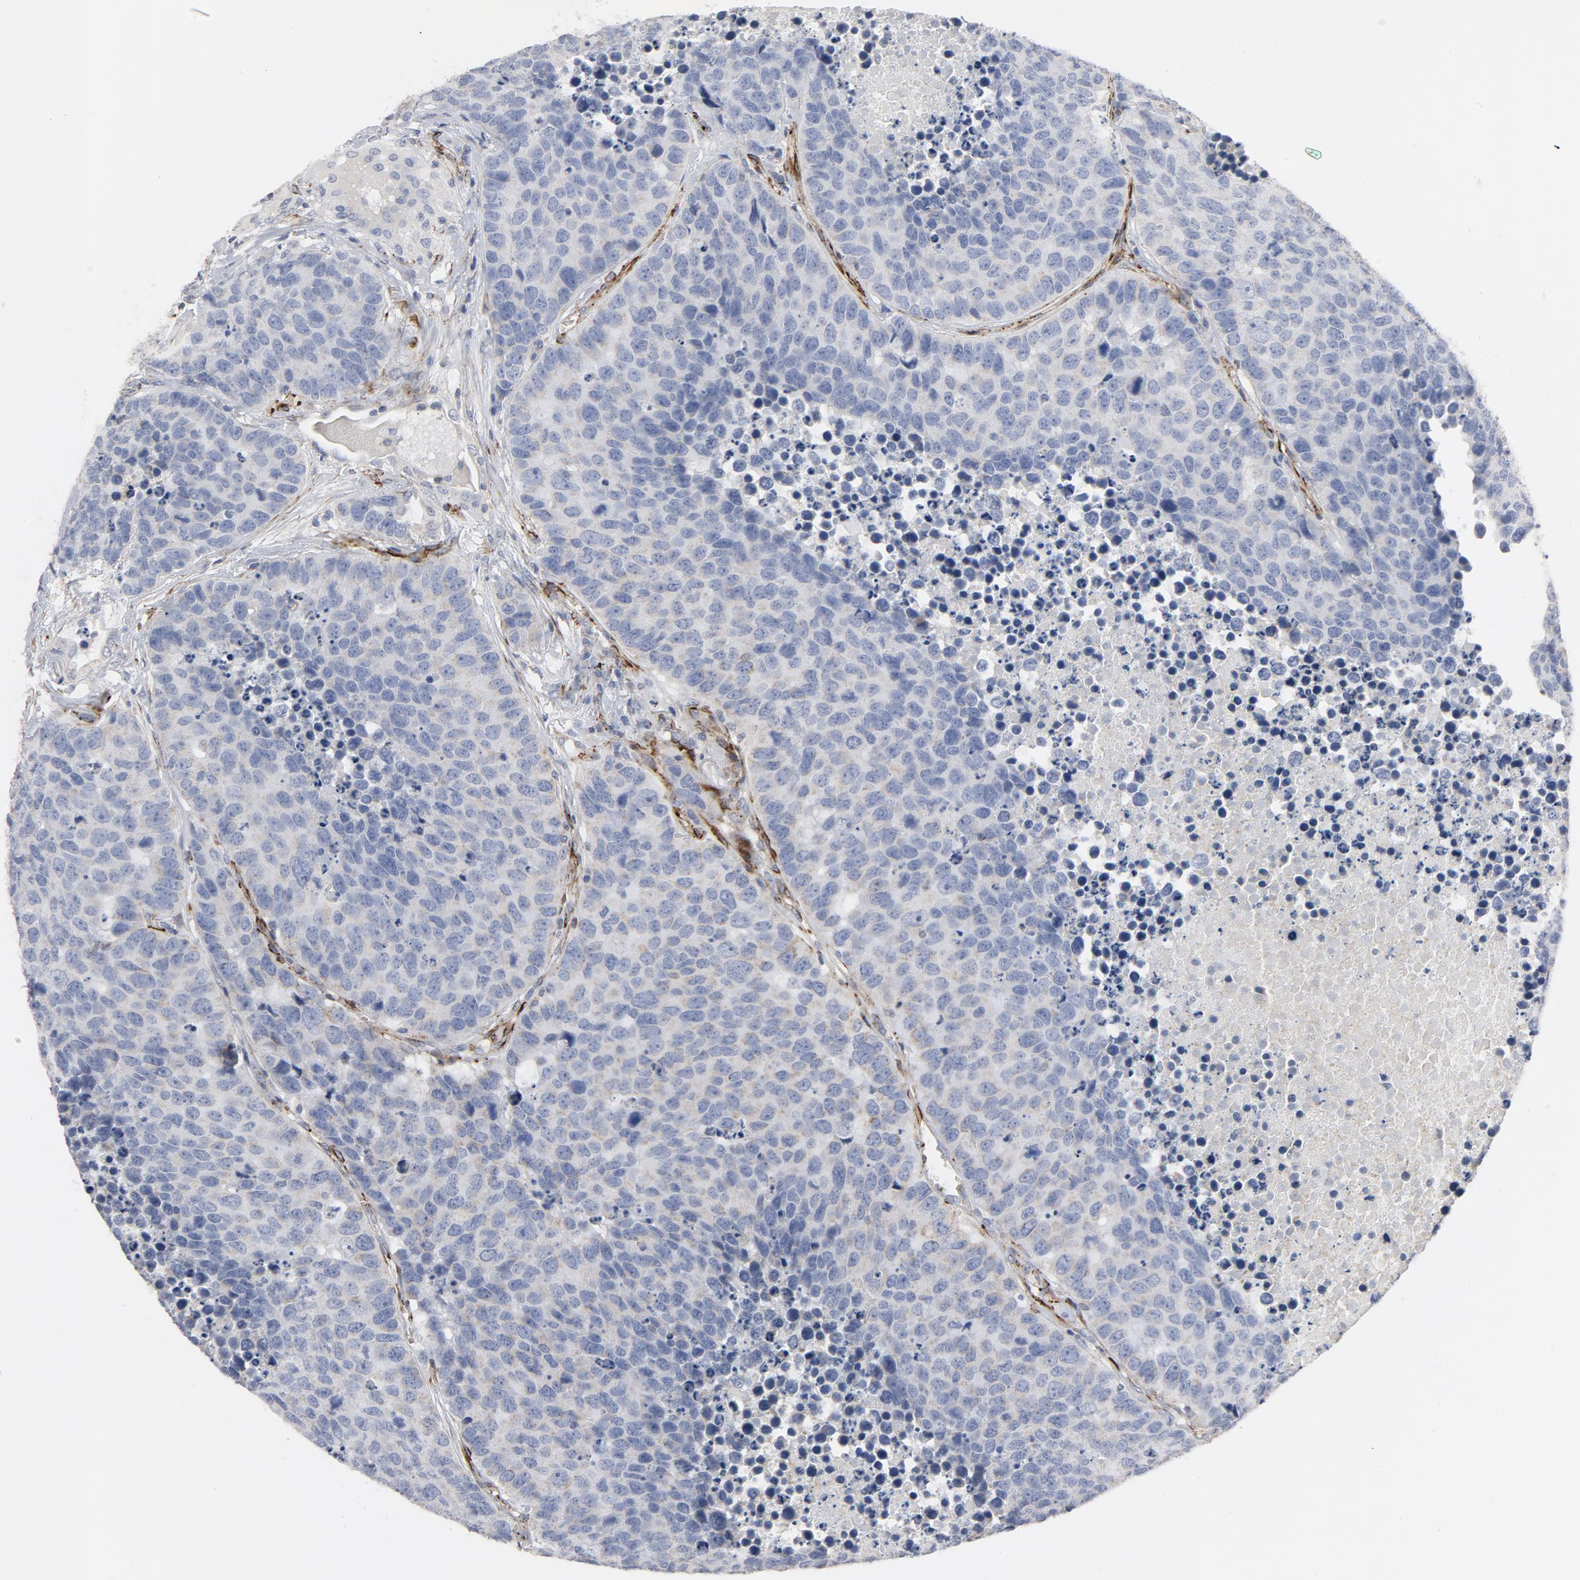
{"staining": {"intensity": "negative", "quantity": "none", "location": "none"}, "tissue": "carcinoid", "cell_type": "Tumor cells", "image_type": "cancer", "snomed": [{"axis": "morphology", "description": "Carcinoid, malignant, NOS"}, {"axis": "topography", "description": "Lung"}], "caption": "Immunohistochemistry (IHC) histopathology image of neoplastic tissue: carcinoid stained with DAB (3,3'-diaminobenzidine) demonstrates no significant protein staining in tumor cells. (Stains: DAB (3,3'-diaminobenzidine) immunohistochemistry with hematoxylin counter stain, Microscopy: brightfield microscopy at high magnification).", "gene": "GNG2", "patient": {"sex": "male", "age": 60}}